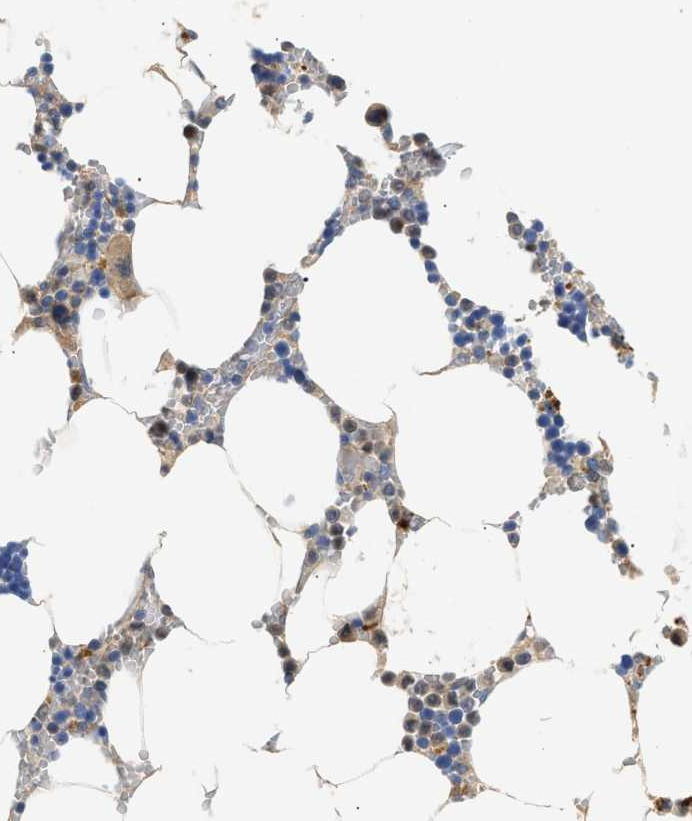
{"staining": {"intensity": "moderate", "quantity": "25%-75%", "location": "cytoplasmic/membranous"}, "tissue": "bone marrow", "cell_type": "Hematopoietic cells", "image_type": "normal", "snomed": [{"axis": "morphology", "description": "Normal tissue, NOS"}, {"axis": "topography", "description": "Bone marrow"}], "caption": "This micrograph shows immunohistochemistry (IHC) staining of normal bone marrow, with medium moderate cytoplasmic/membranous expression in approximately 25%-75% of hematopoietic cells.", "gene": "PPM1L", "patient": {"sex": "male", "age": 70}}